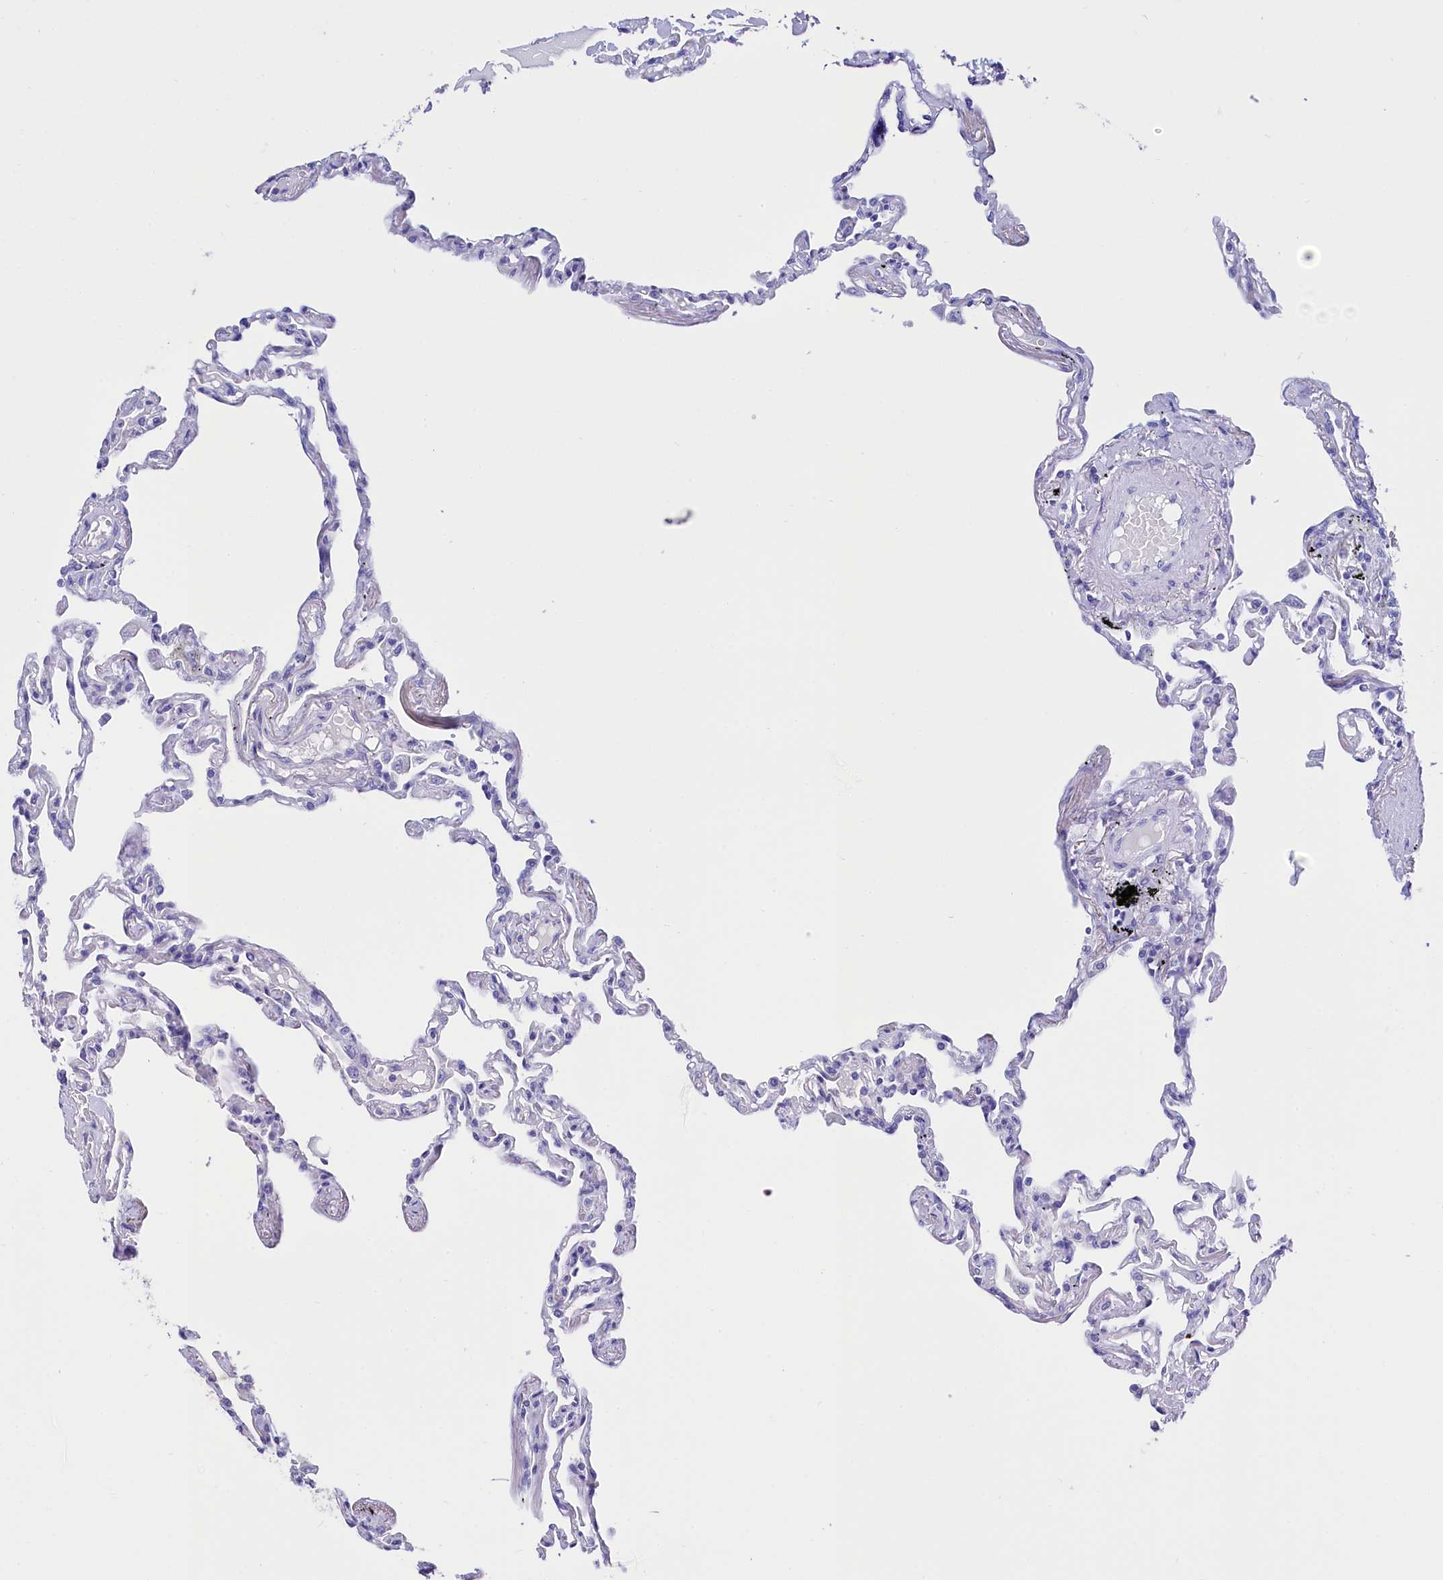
{"staining": {"intensity": "moderate", "quantity": "<25%", "location": "cytoplasmic/membranous"}, "tissue": "lung", "cell_type": "Alveolar cells", "image_type": "normal", "snomed": [{"axis": "morphology", "description": "Normal tissue, NOS"}, {"axis": "topography", "description": "Lung"}], "caption": "An image showing moderate cytoplasmic/membranous staining in about <25% of alveolar cells in normal lung, as visualized by brown immunohistochemical staining.", "gene": "RPUSD3", "patient": {"sex": "female", "age": 67}}